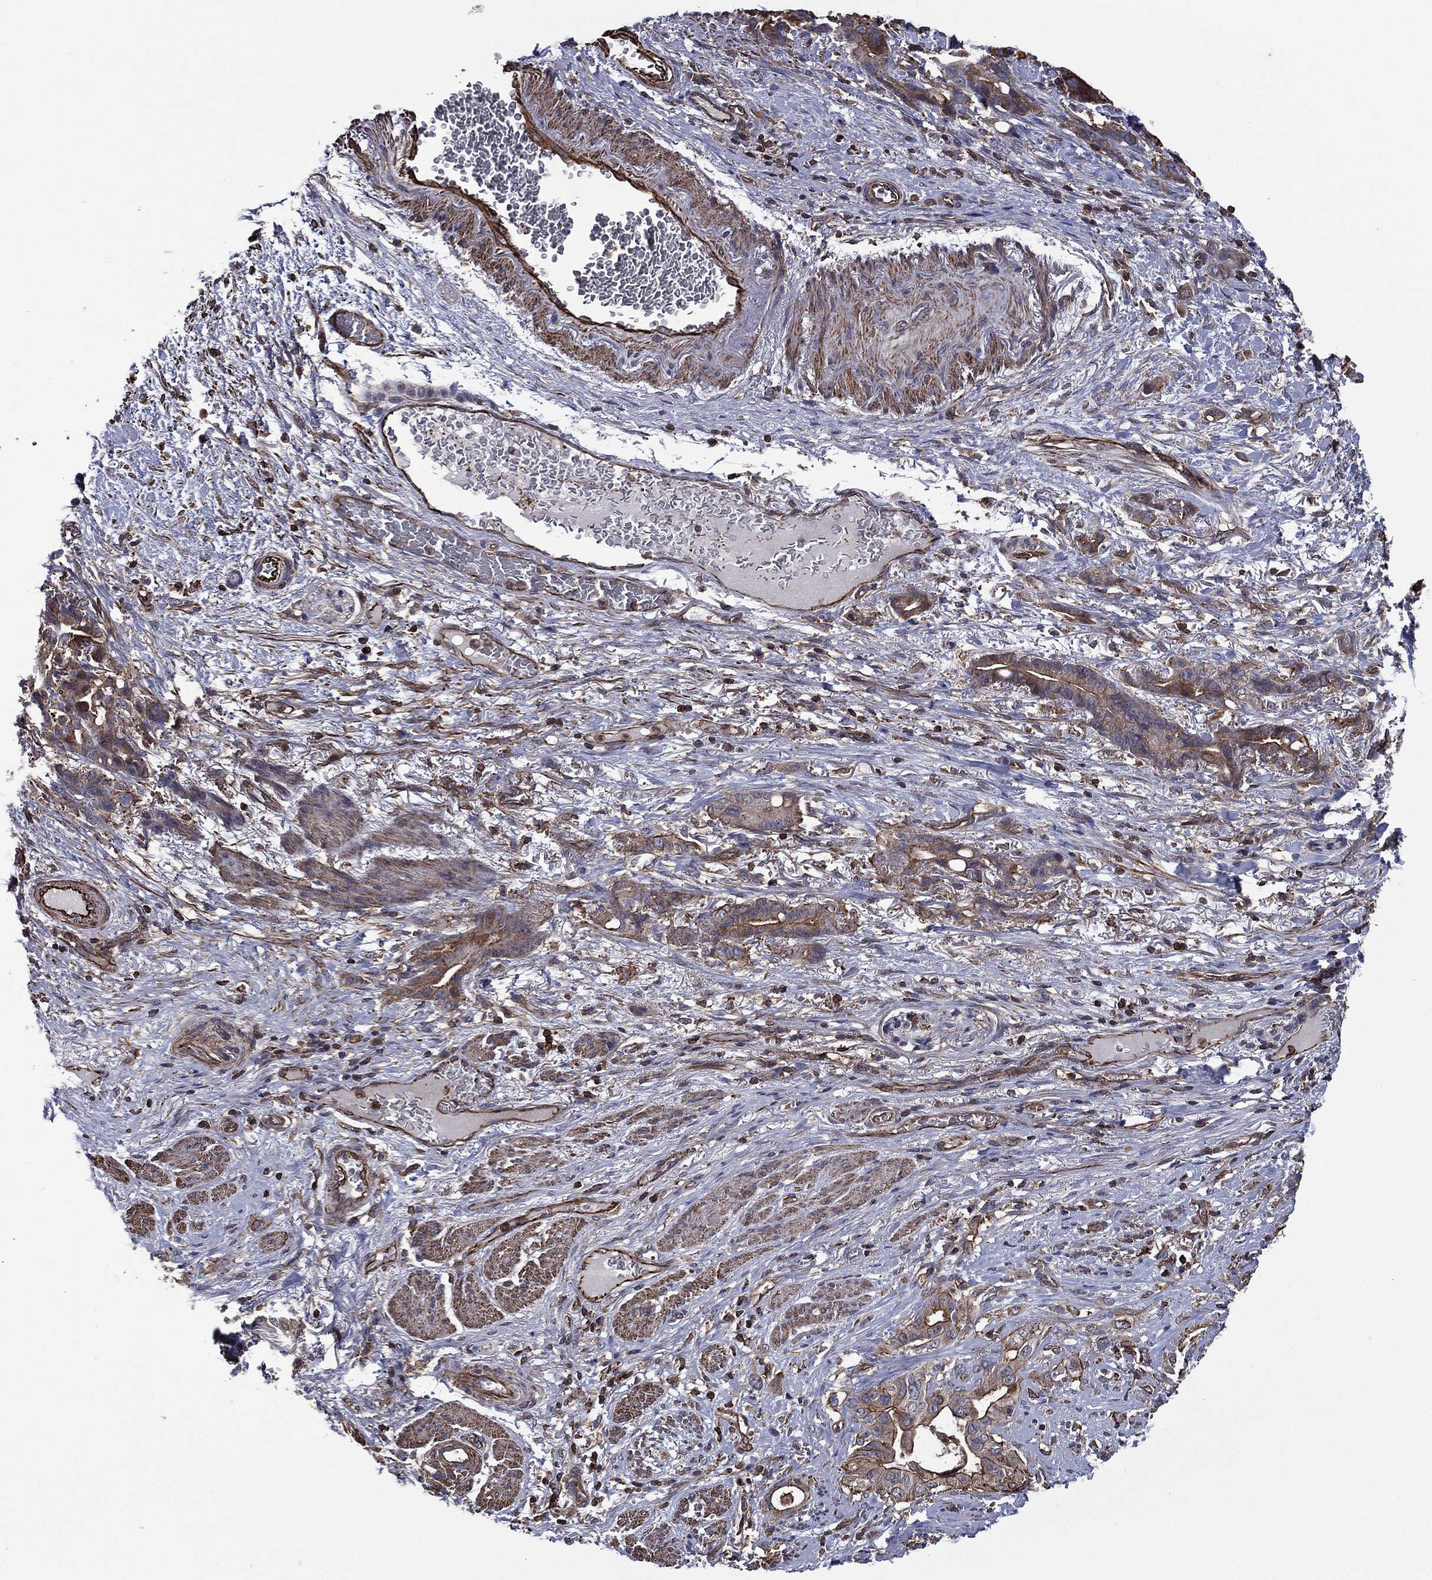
{"staining": {"intensity": "moderate", "quantity": "25%-75%", "location": "cytoplasmic/membranous"}, "tissue": "stomach cancer", "cell_type": "Tumor cells", "image_type": "cancer", "snomed": [{"axis": "morphology", "description": "Normal tissue, NOS"}, {"axis": "morphology", "description": "Adenocarcinoma, NOS"}, {"axis": "topography", "description": "Esophagus"}, {"axis": "topography", "description": "Stomach, upper"}], "caption": "There is medium levels of moderate cytoplasmic/membranous positivity in tumor cells of adenocarcinoma (stomach), as demonstrated by immunohistochemical staining (brown color).", "gene": "PLPP3", "patient": {"sex": "male", "age": 62}}